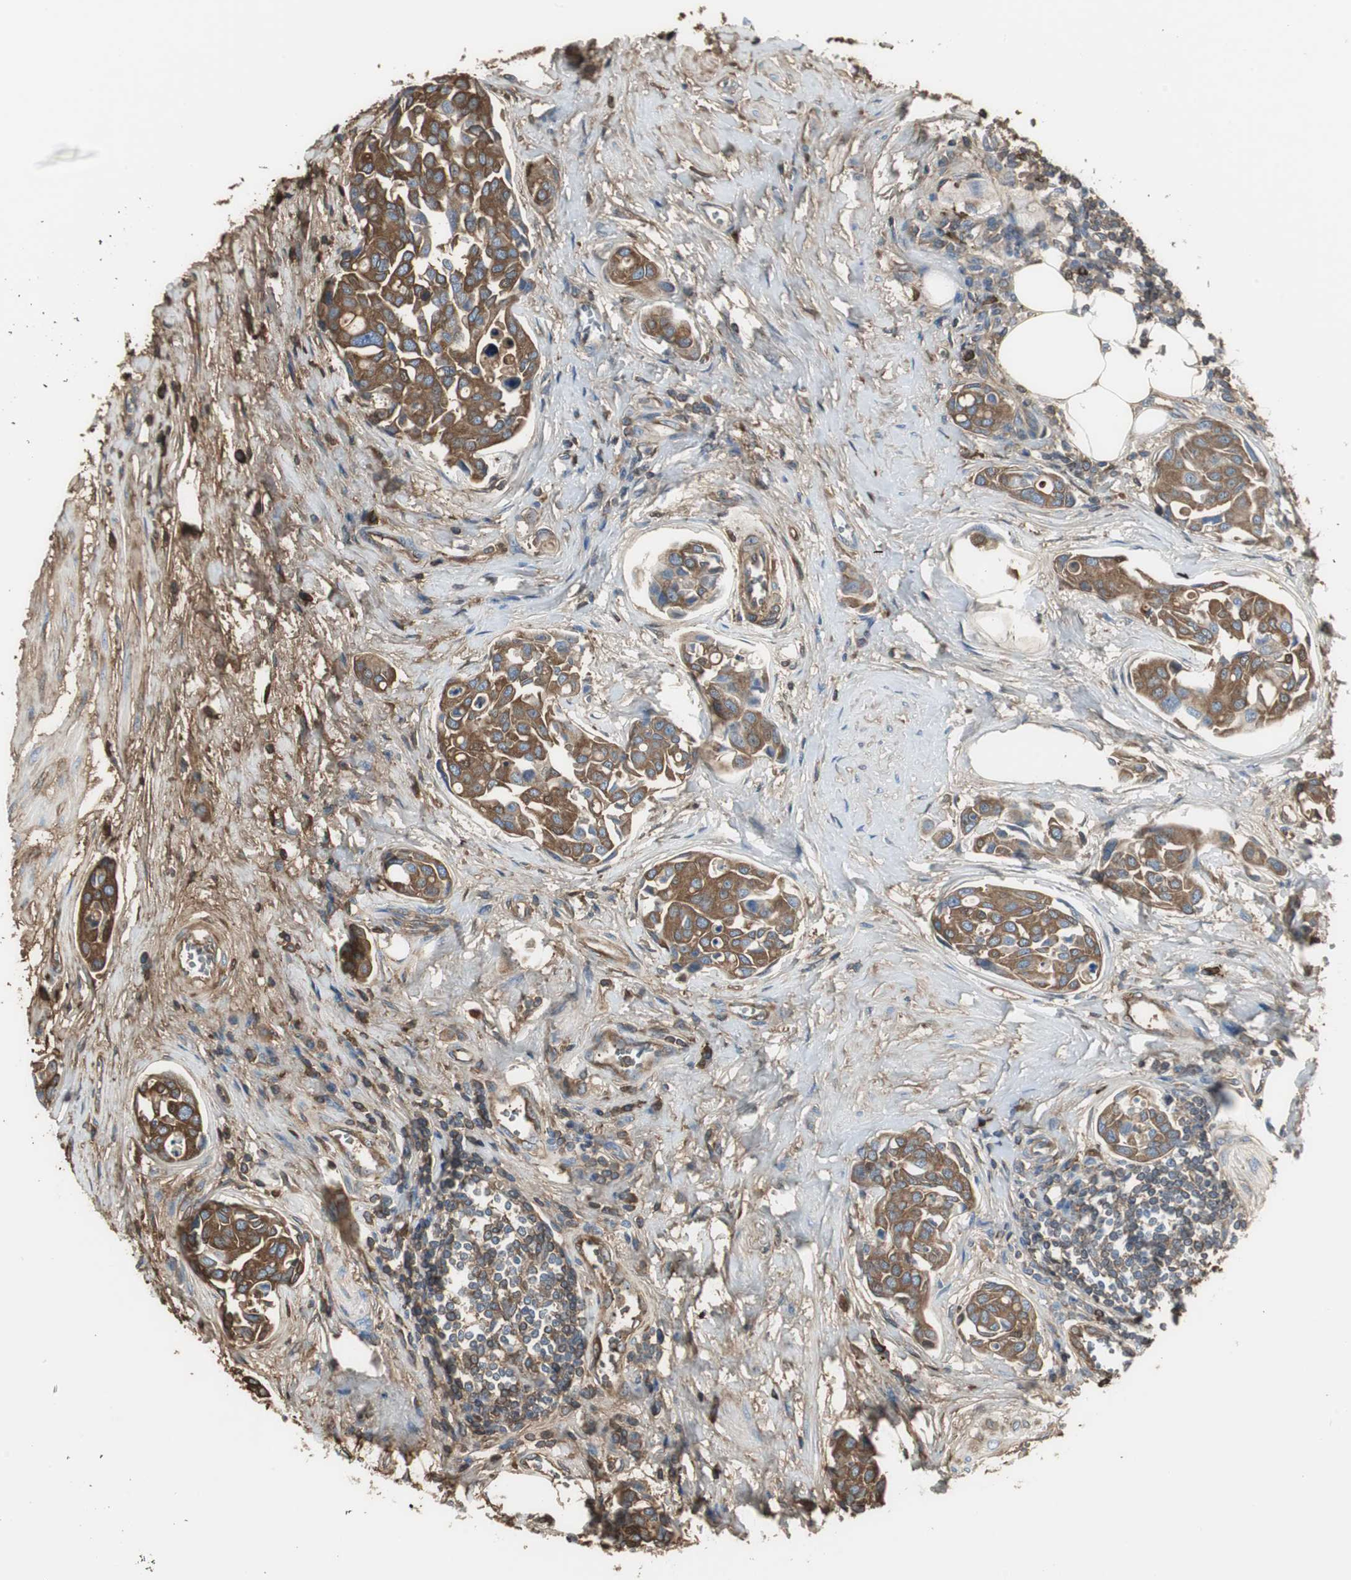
{"staining": {"intensity": "strong", "quantity": ">75%", "location": "cytoplasmic/membranous"}, "tissue": "urothelial cancer", "cell_type": "Tumor cells", "image_type": "cancer", "snomed": [{"axis": "morphology", "description": "Urothelial carcinoma, High grade"}, {"axis": "topography", "description": "Urinary bladder"}], "caption": "Protein expression analysis of high-grade urothelial carcinoma shows strong cytoplasmic/membranous staining in about >75% of tumor cells. (brown staining indicates protein expression, while blue staining denotes nuclei).", "gene": "IGHA1", "patient": {"sex": "male", "age": 78}}